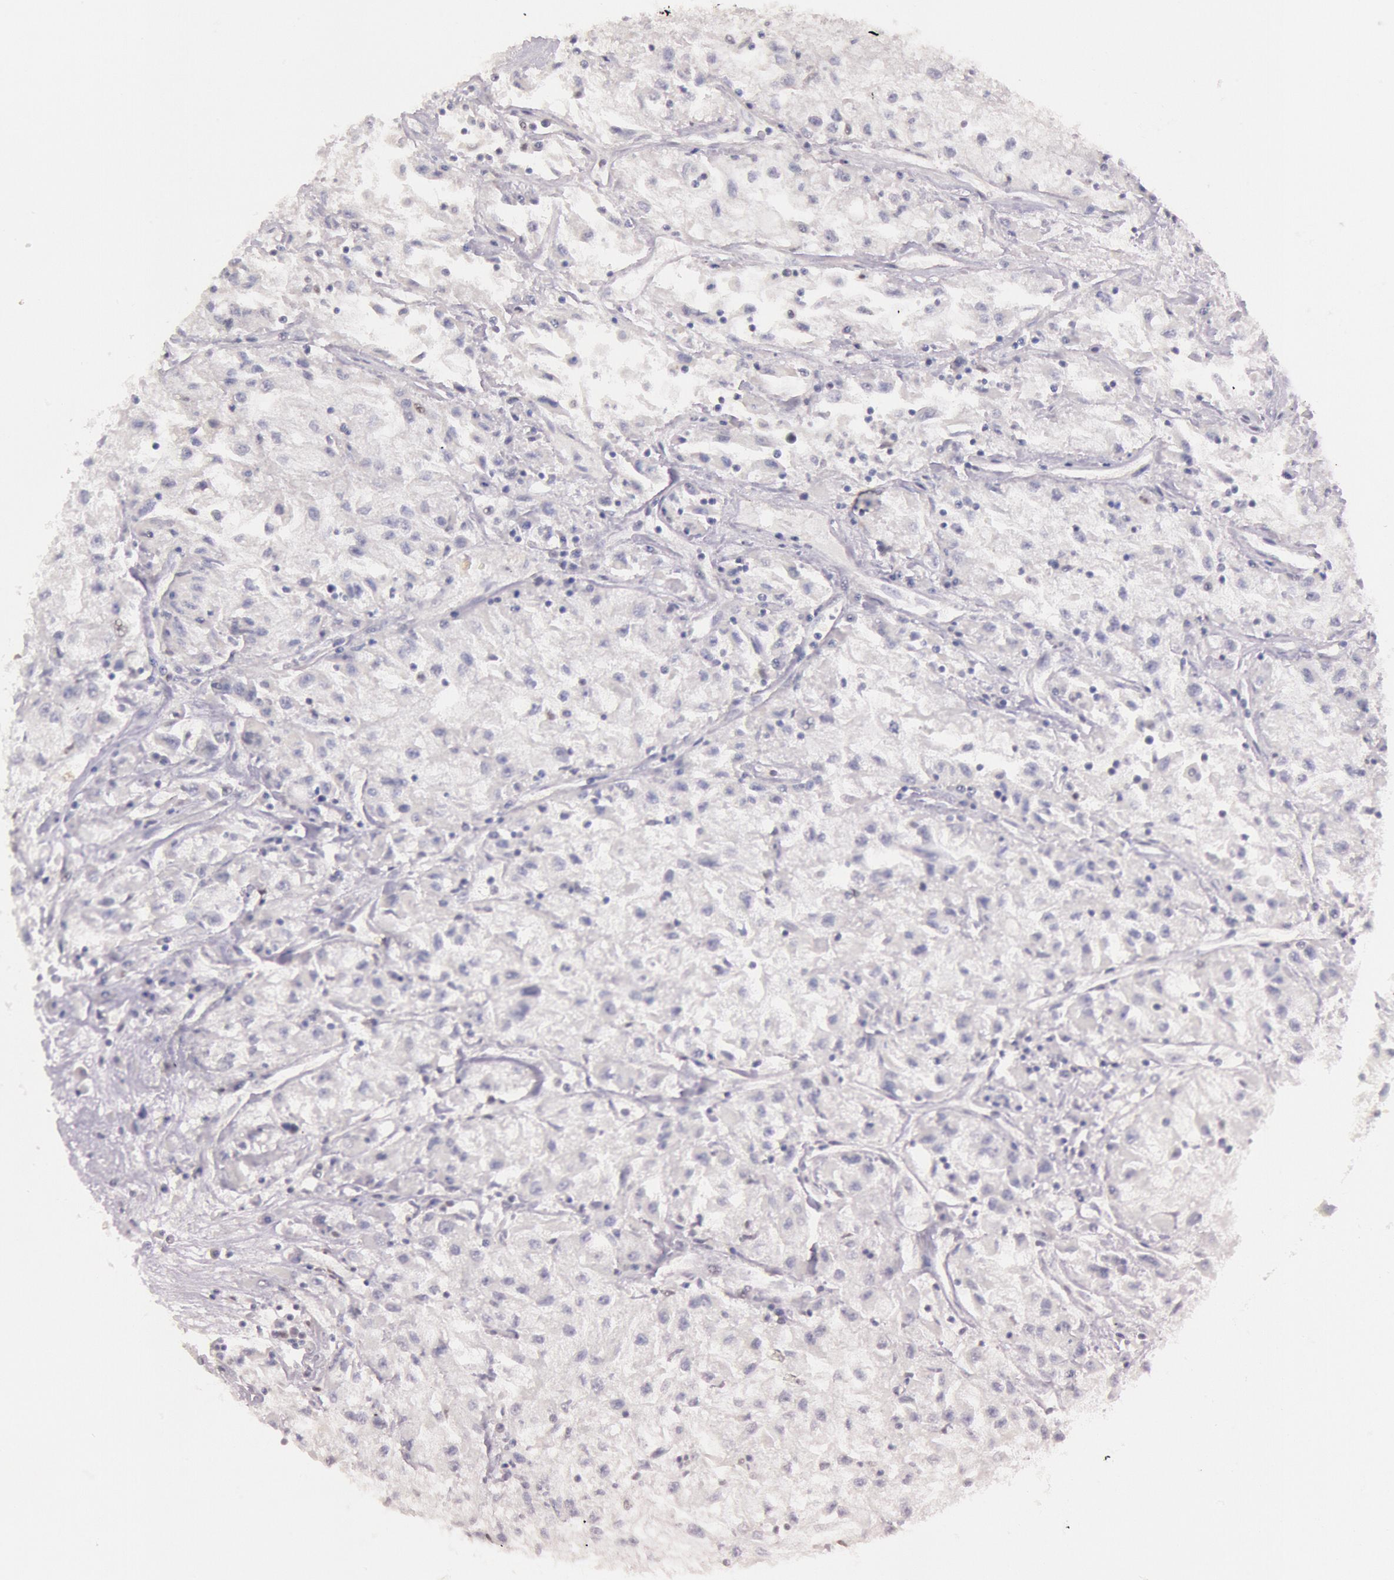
{"staining": {"intensity": "negative", "quantity": "none", "location": "none"}, "tissue": "renal cancer", "cell_type": "Tumor cells", "image_type": "cancer", "snomed": [{"axis": "morphology", "description": "Adenocarcinoma, NOS"}, {"axis": "topography", "description": "Kidney"}], "caption": "Renal adenocarcinoma stained for a protein using immunohistochemistry (IHC) exhibits no expression tumor cells.", "gene": "TASL", "patient": {"sex": "male", "age": 59}}